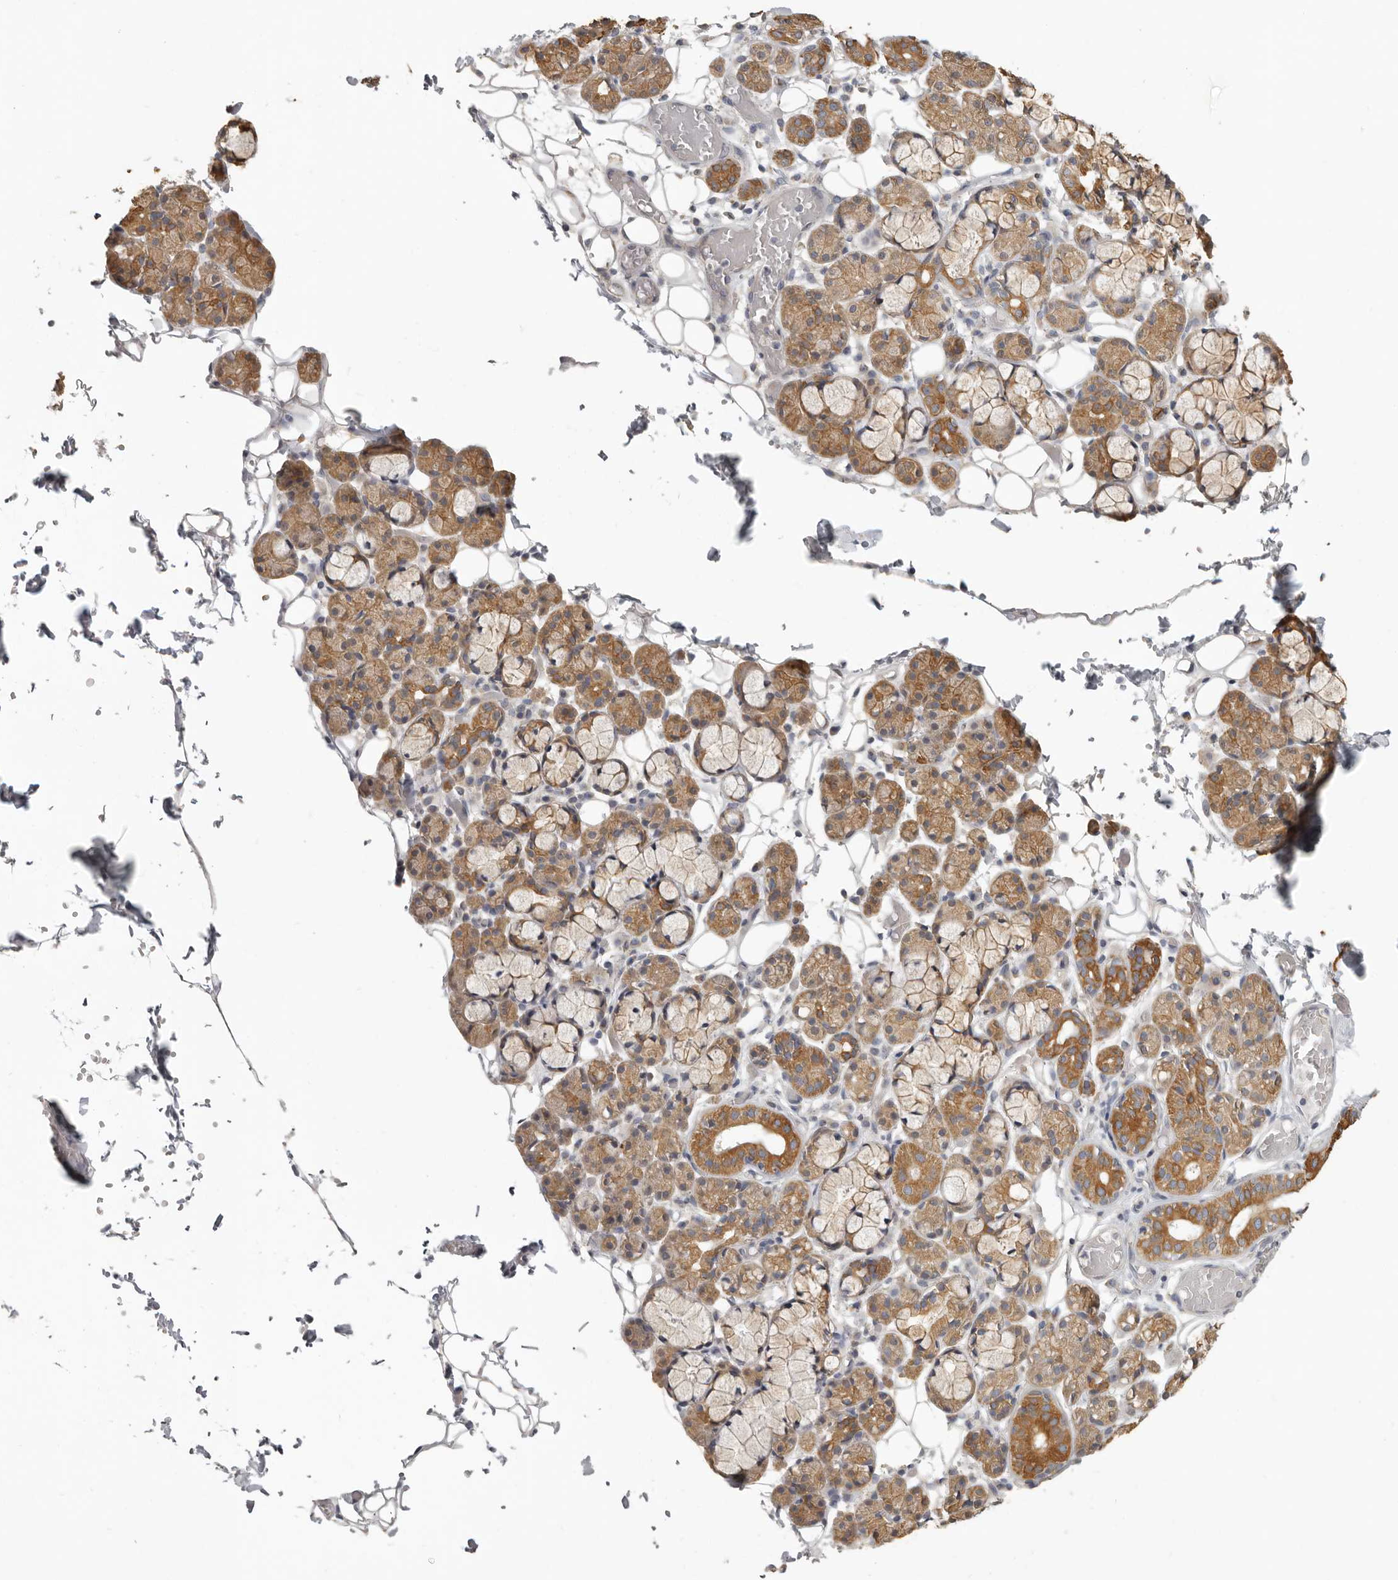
{"staining": {"intensity": "moderate", "quantity": ">75%", "location": "cytoplasmic/membranous"}, "tissue": "salivary gland", "cell_type": "Glandular cells", "image_type": "normal", "snomed": [{"axis": "morphology", "description": "Normal tissue, NOS"}, {"axis": "topography", "description": "Salivary gland"}], "caption": "Immunohistochemical staining of unremarkable salivary gland shows >75% levels of moderate cytoplasmic/membranous protein positivity in about >75% of glandular cells.", "gene": "UNK", "patient": {"sex": "male", "age": 63}}